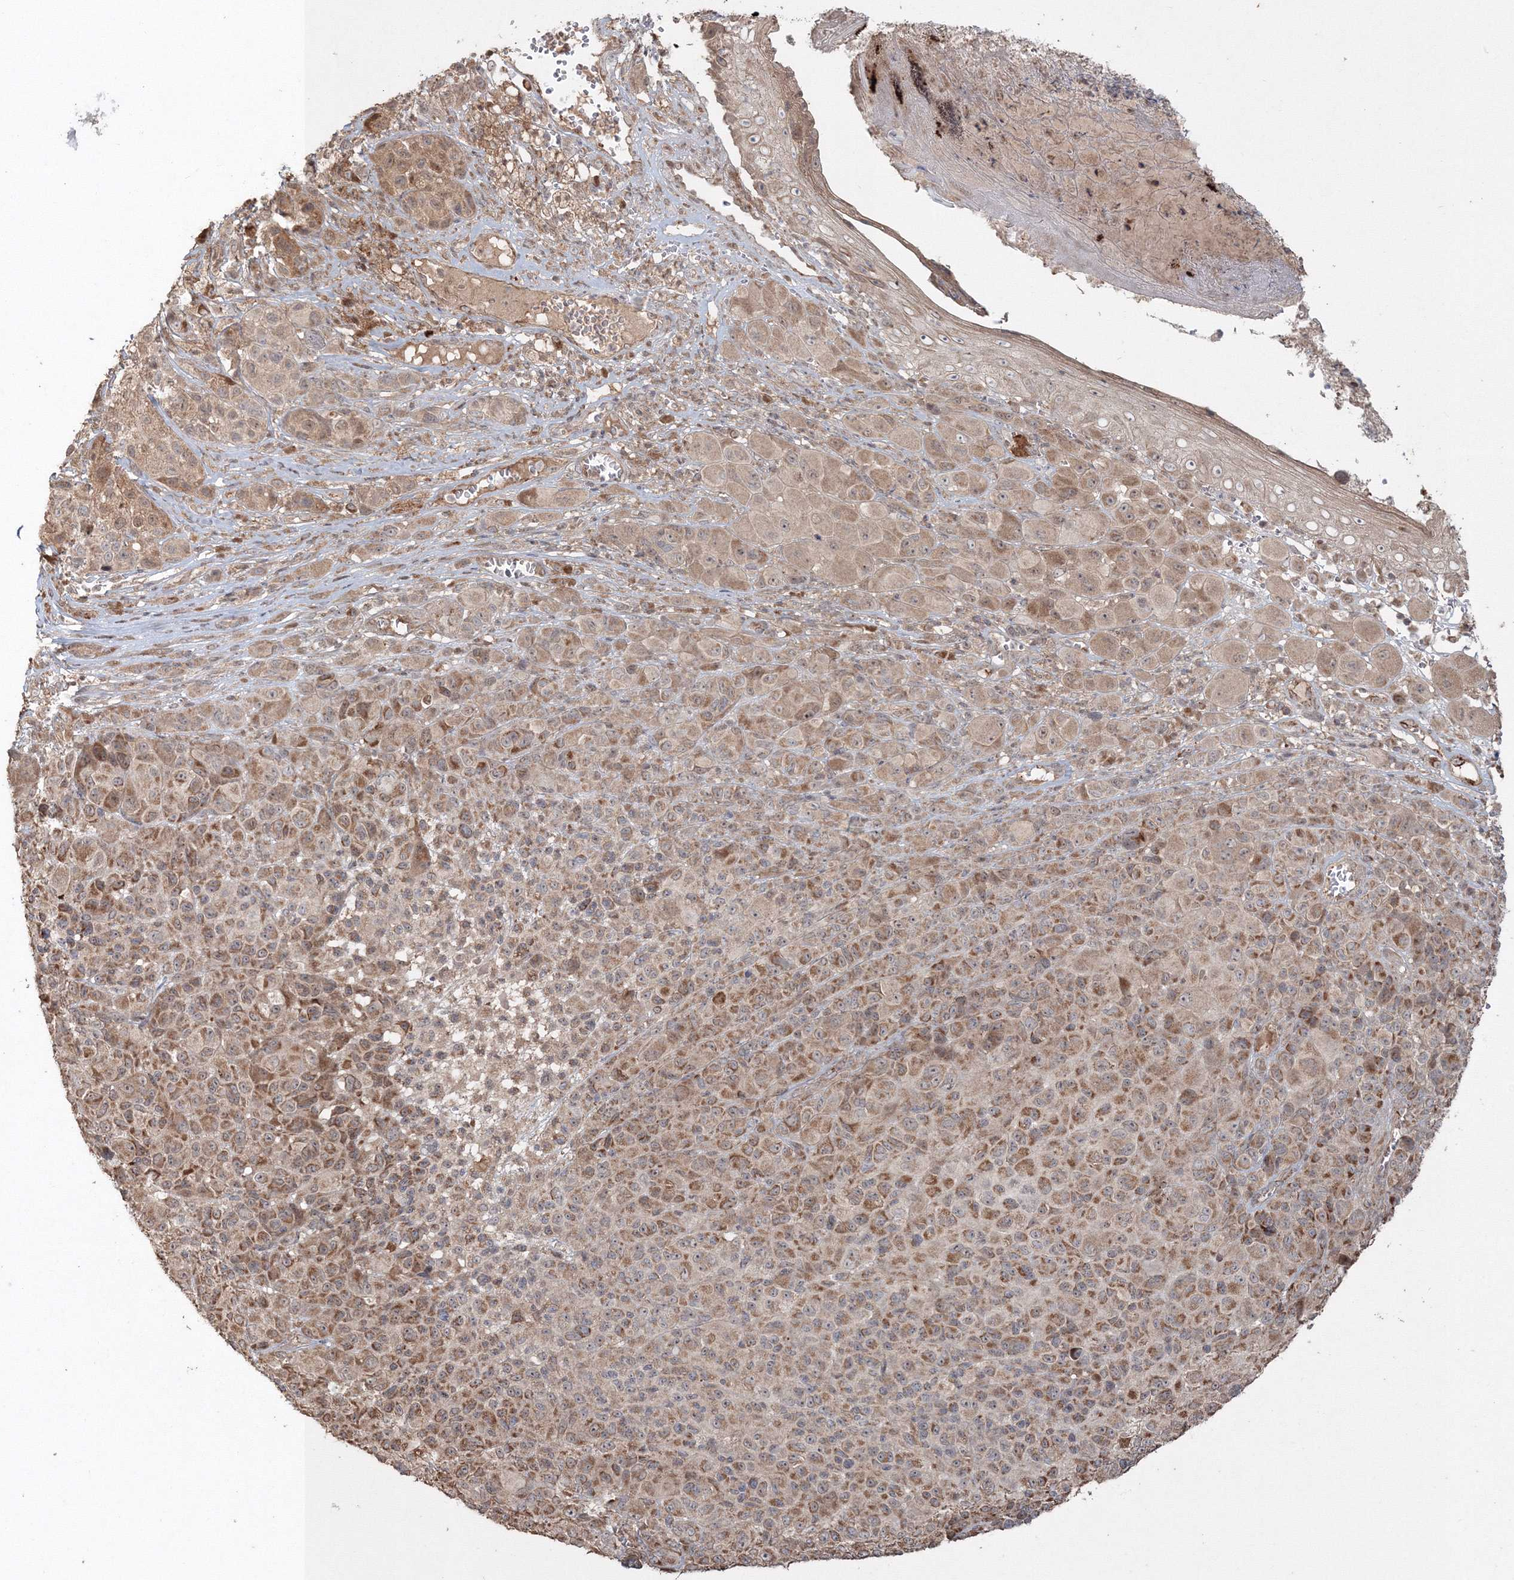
{"staining": {"intensity": "moderate", "quantity": "25%-75%", "location": "cytoplasmic/membranous"}, "tissue": "melanoma", "cell_type": "Tumor cells", "image_type": "cancer", "snomed": [{"axis": "morphology", "description": "Malignant melanoma, NOS"}, {"axis": "topography", "description": "Skin of trunk"}], "caption": "Brown immunohistochemical staining in human melanoma displays moderate cytoplasmic/membranous expression in about 25%-75% of tumor cells. Immunohistochemistry stains the protein of interest in brown and the nuclei are stained blue.", "gene": "ANAPC16", "patient": {"sex": "male", "age": 71}}